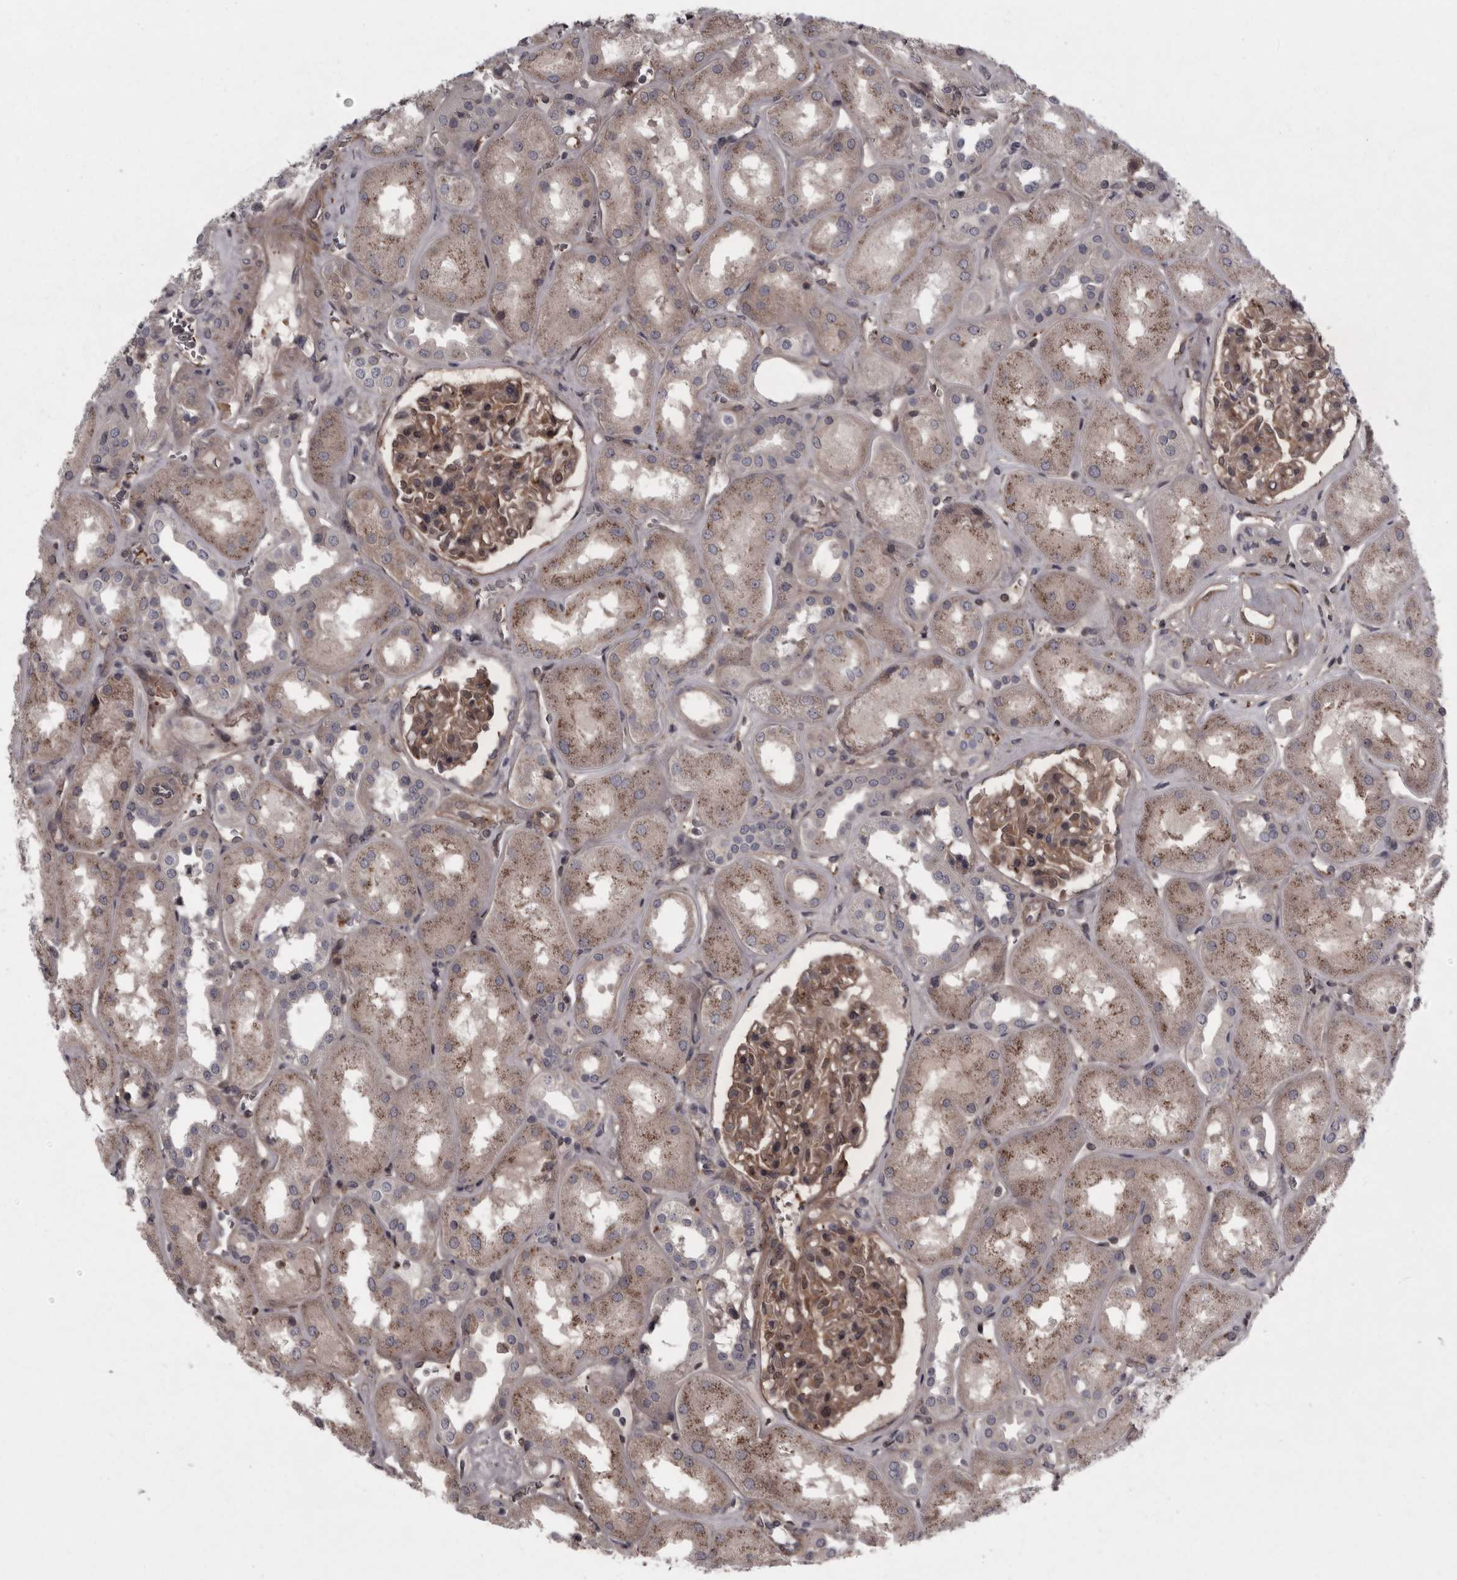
{"staining": {"intensity": "moderate", "quantity": ">75%", "location": "cytoplasmic/membranous"}, "tissue": "kidney", "cell_type": "Cells in glomeruli", "image_type": "normal", "snomed": [{"axis": "morphology", "description": "Normal tissue, NOS"}, {"axis": "topography", "description": "Kidney"}], "caption": "Immunohistochemistry (IHC) of normal human kidney shows medium levels of moderate cytoplasmic/membranous staining in approximately >75% of cells in glomeruli.", "gene": "RSU1", "patient": {"sex": "male", "age": 70}}